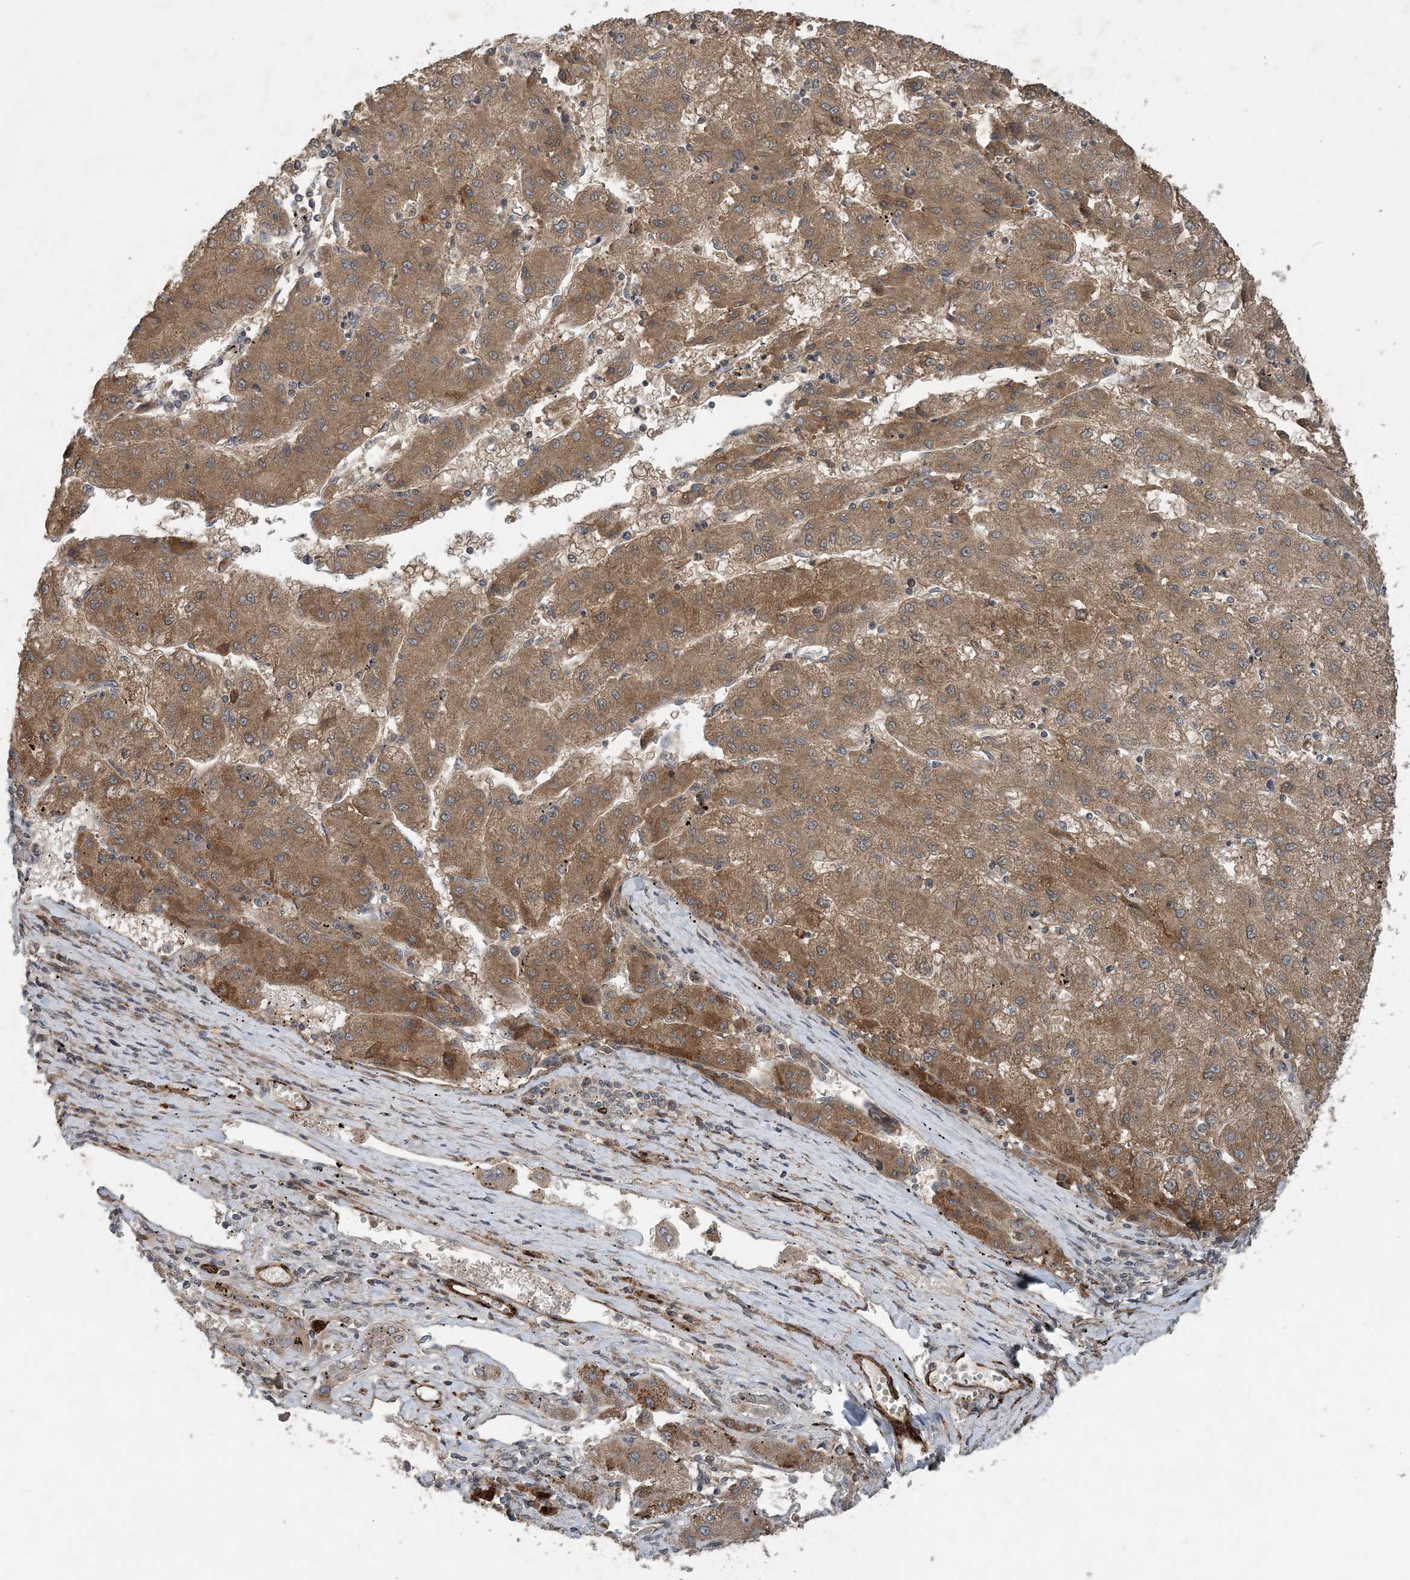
{"staining": {"intensity": "moderate", "quantity": ">75%", "location": "cytoplasmic/membranous"}, "tissue": "liver cancer", "cell_type": "Tumor cells", "image_type": "cancer", "snomed": [{"axis": "morphology", "description": "Carcinoma, Hepatocellular, NOS"}, {"axis": "topography", "description": "Liver"}], "caption": "Protein expression analysis of human hepatocellular carcinoma (liver) reveals moderate cytoplasmic/membranous expression in about >75% of tumor cells.", "gene": "MYO9B", "patient": {"sex": "male", "age": 72}}